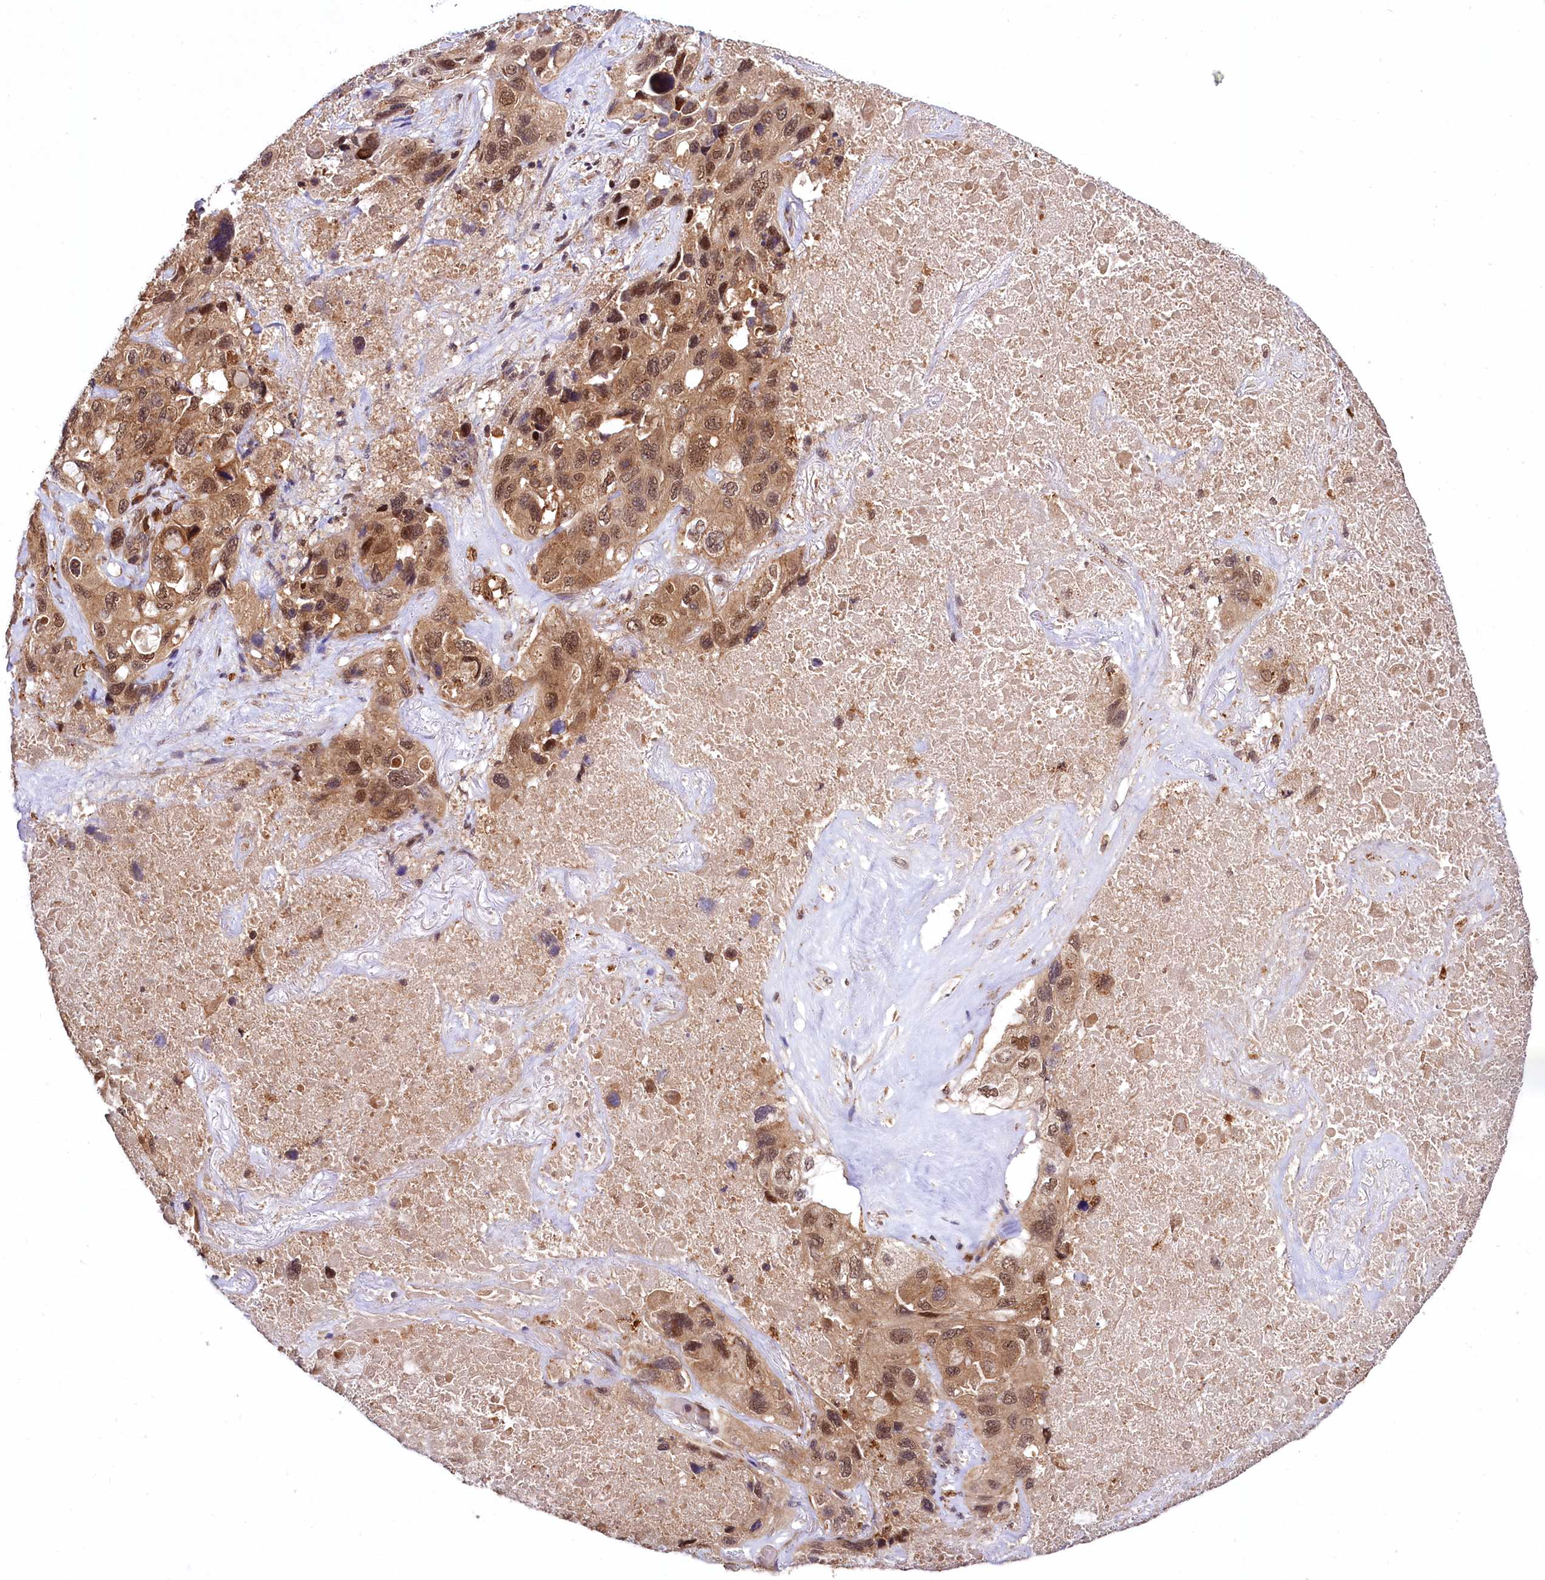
{"staining": {"intensity": "moderate", "quantity": ">75%", "location": "cytoplasmic/membranous,nuclear"}, "tissue": "lung cancer", "cell_type": "Tumor cells", "image_type": "cancer", "snomed": [{"axis": "morphology", "description": "Squamous cell carcinoma, NOS"}, {"axis": "topography", "description": "Lung"}], "caption": "A high-resolution histopathology image shows immunohistochemistry staining of lung squamous cell carcinoma, which demonstrates moderate cytoplasmic/membranous and nuclear positivity in about >75% of tumor cells. (DAB (3,3'-diaminobenzidine) IHC with brightfield microscopy, high magnification).", "gene": "UBE3A", "patient": {"sex": "female", "age": 73}}